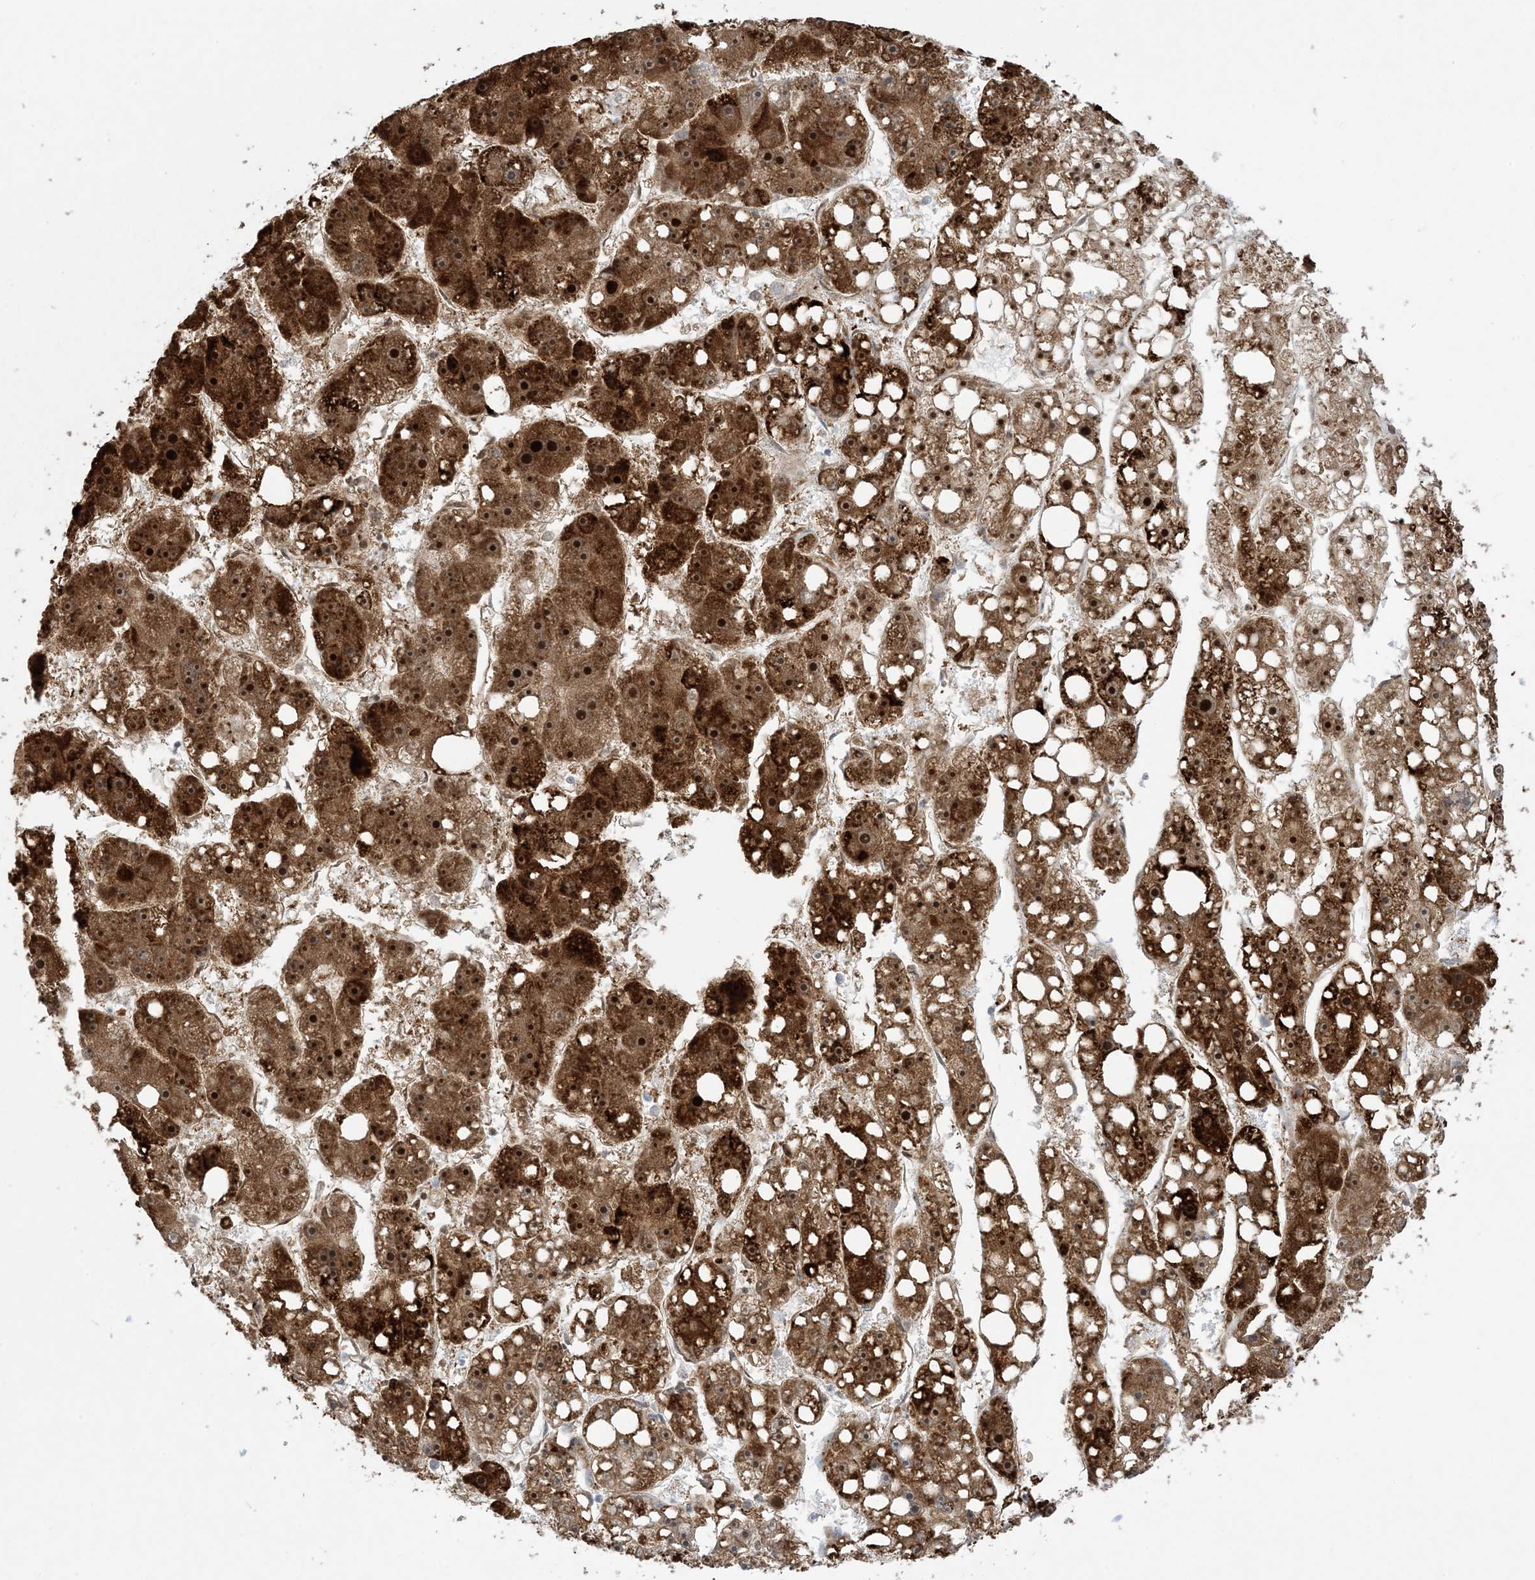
{"staining": {"intensity": "strong", "quantity": ">75%", "location": "cytoplasmic/membranous"}, "tissue": "liver cancer", "cell_type": "Tumor cells", "image_type": "cancer", "snomed": [{"axis": "morphology", "description": "Carcinoma, Hepatocellular, NOS"}, {"axis": "topography", "description": "Liver"}], "caption": "Tumor cells exhibit strong cytoplasmic/membranous positivity in about >75% of cells in liver cancer (hepatocellular carcinoma). Ihc stains the protein of interest in brown and the nuclei are stained blue.", "gene": "AGXT", "patient": {"sex": "female", "age": 61}}